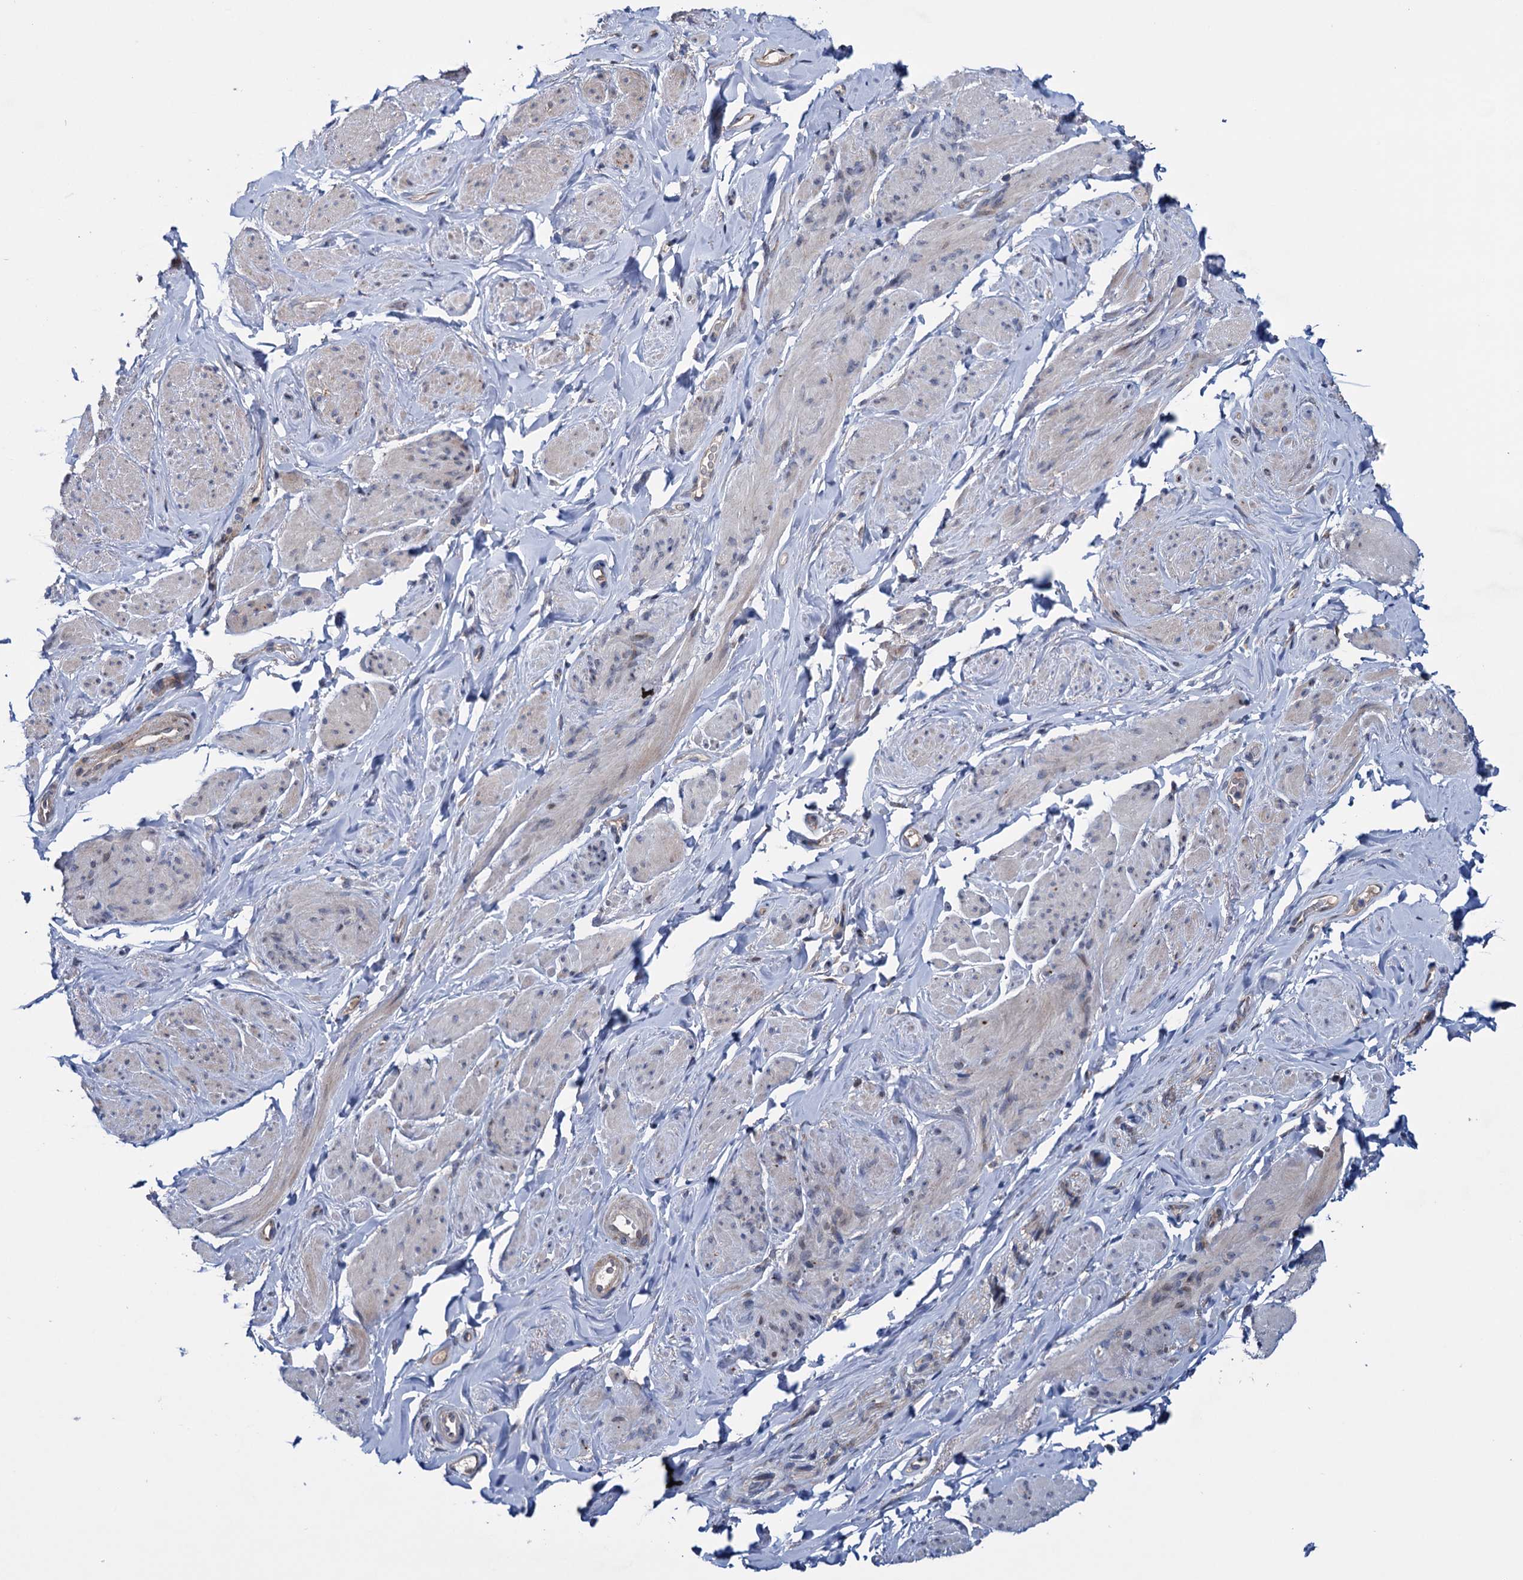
{"staining": {"intensity": "weak", "quantity": "25%-75%", "location": "nuclear"}, "tissue": "smooth muscle", "cell_type": "Smooth muscle cells", "image_type": "normal", "snomed": [{"axis": "morphology", "description": "Normal tissue, NOS"}, {"axis": "topography", "description": "Smooth muscle"}, {"axis": "topography", "description": "Peripheral nerve tissue"}], "caption": "Smooth muscle cells reveal low levels of weak nuclear expression in about 25%-75% of cells in unremarkable human smooth muscle.", "gene": "EYA4", "patient": {"sex": "male", "age": 69}}